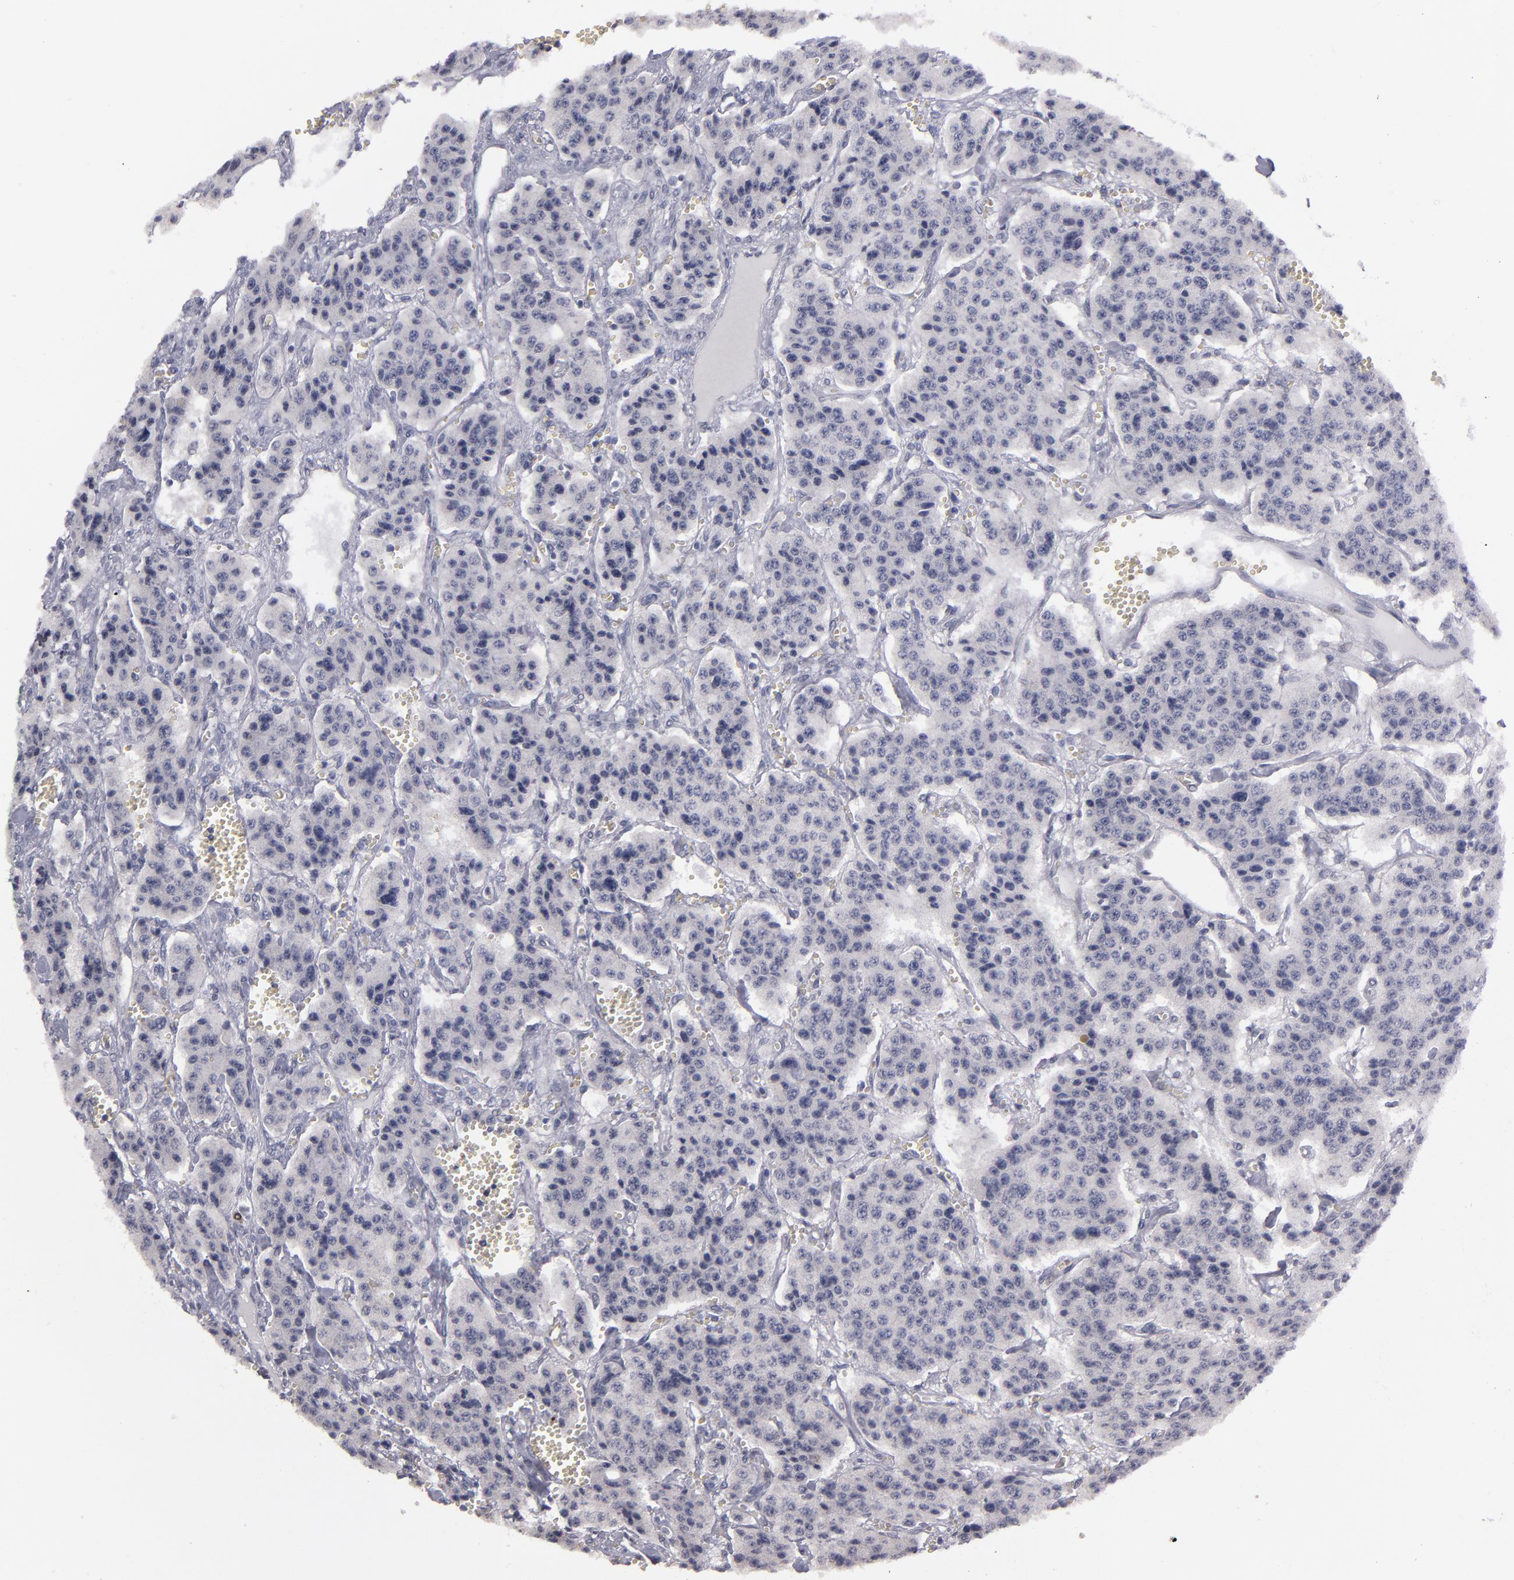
{"staining": {"intensity": "negative", "quantity": "none", "location": "none"}, "tissue": "carcinoid", "cell_type": "Tumor cells", "image_type": "cancer", "snomed": [{"axis": "morphology", "description": "Carcinoid, malignant, NOS"}, {"axis": "topography", "description": "Small intestine"}], "caption": "Immunohistochemistry of malignant carcinoid demonstrates no positivity in tumor cells.", "gene": "IRF4", "patient": {"sex": "male", "age": 52}}